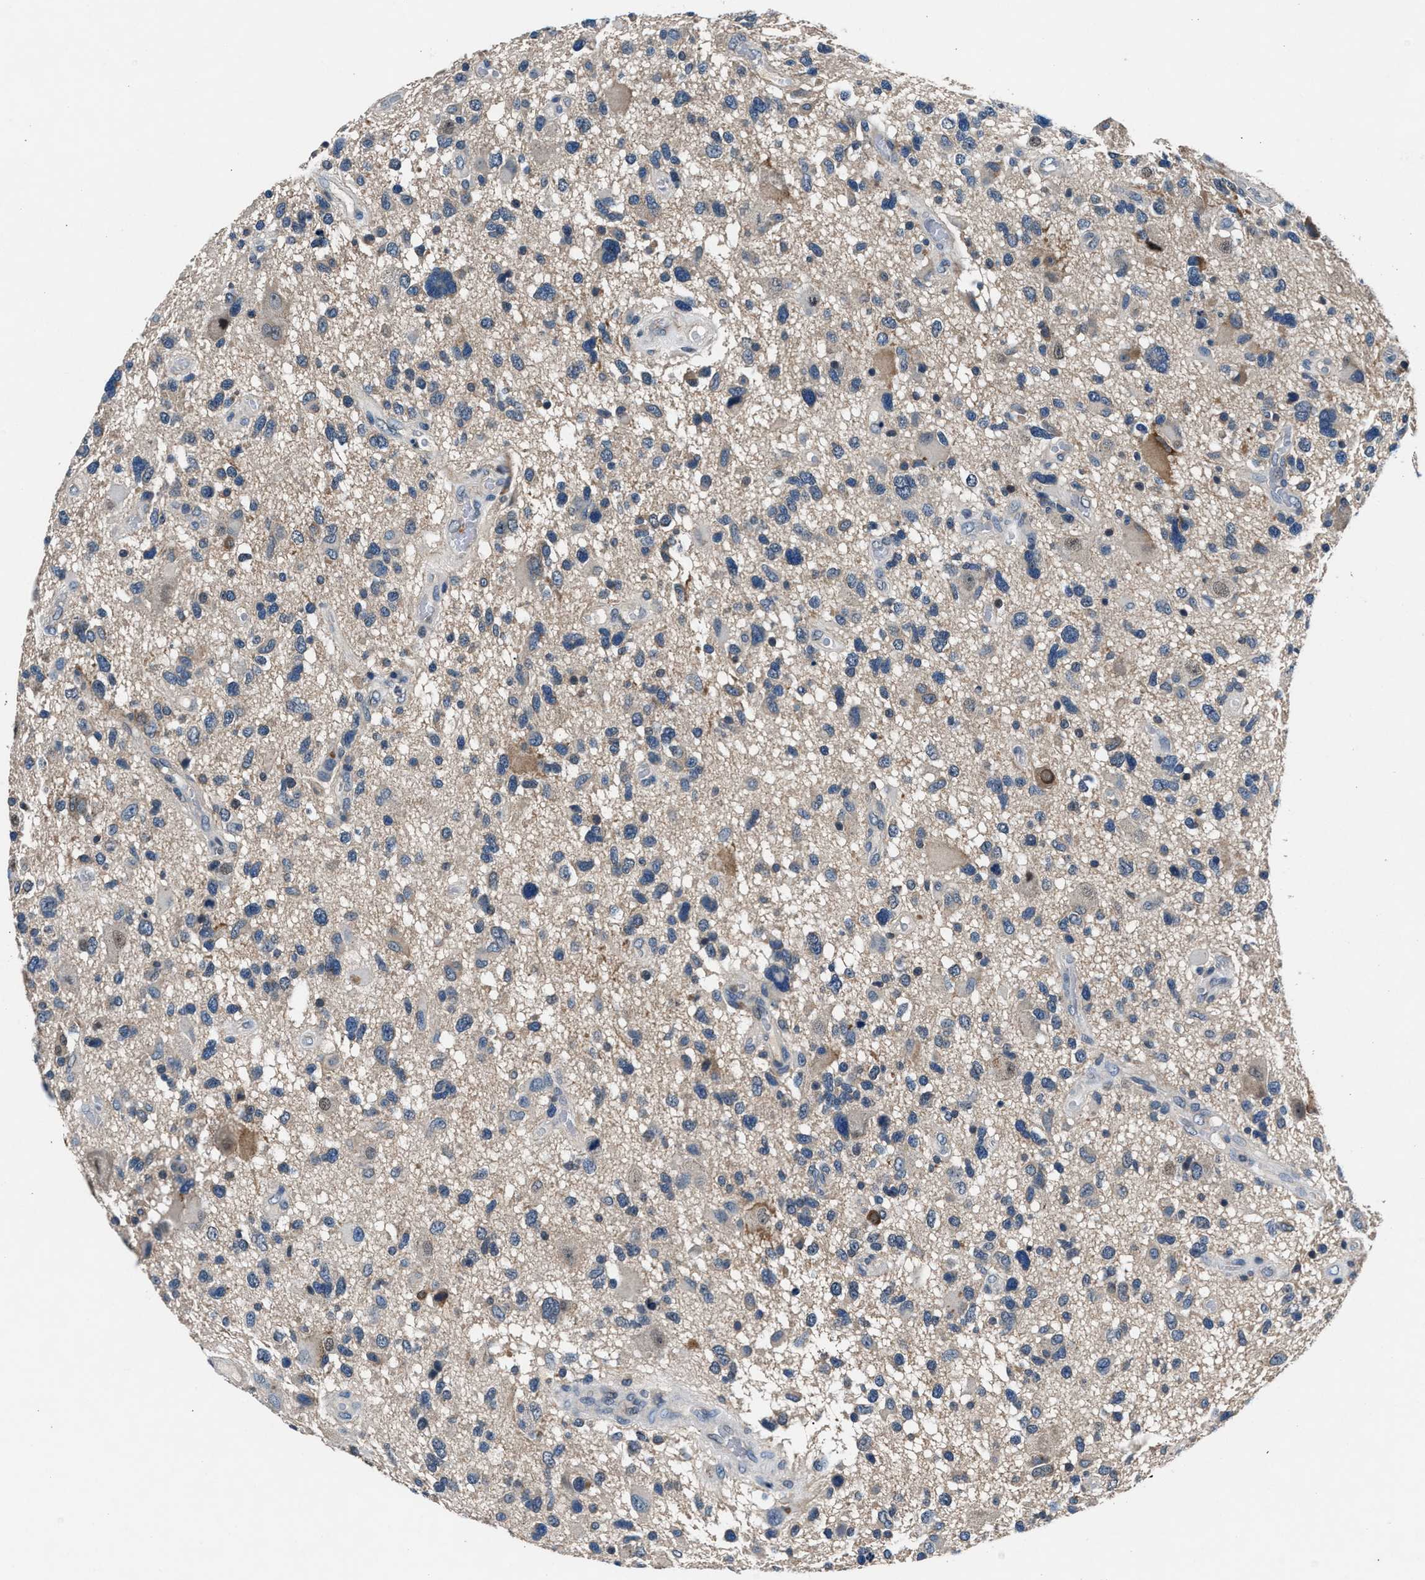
{"staining": {"intensity": "moderate", "quantity": "<25%", "location": "cytoplasmic/membranous"}, "tissue": "glioma", "cell_type": "Tumor cells", "image_type": "cancer", "snomed": [{"axis": "morphology", "description": "Glioma, malignant, High grade"}, {"axis": "topography", "description": "Brain"}], "caption": "Tumor cells demonstrate low levels of moderate cytoplasmic/membranous positivity in about <25% of cells in high-grade glioma (malignant). The staining is performed using DAB (3,3'-diaminobenzidine) brown chromogen to label protein expression. The nuclei are counter-stained blue using hematoxylin.", "gene": "DENND6B", "patient": {"sex": "male", "age": 33}}